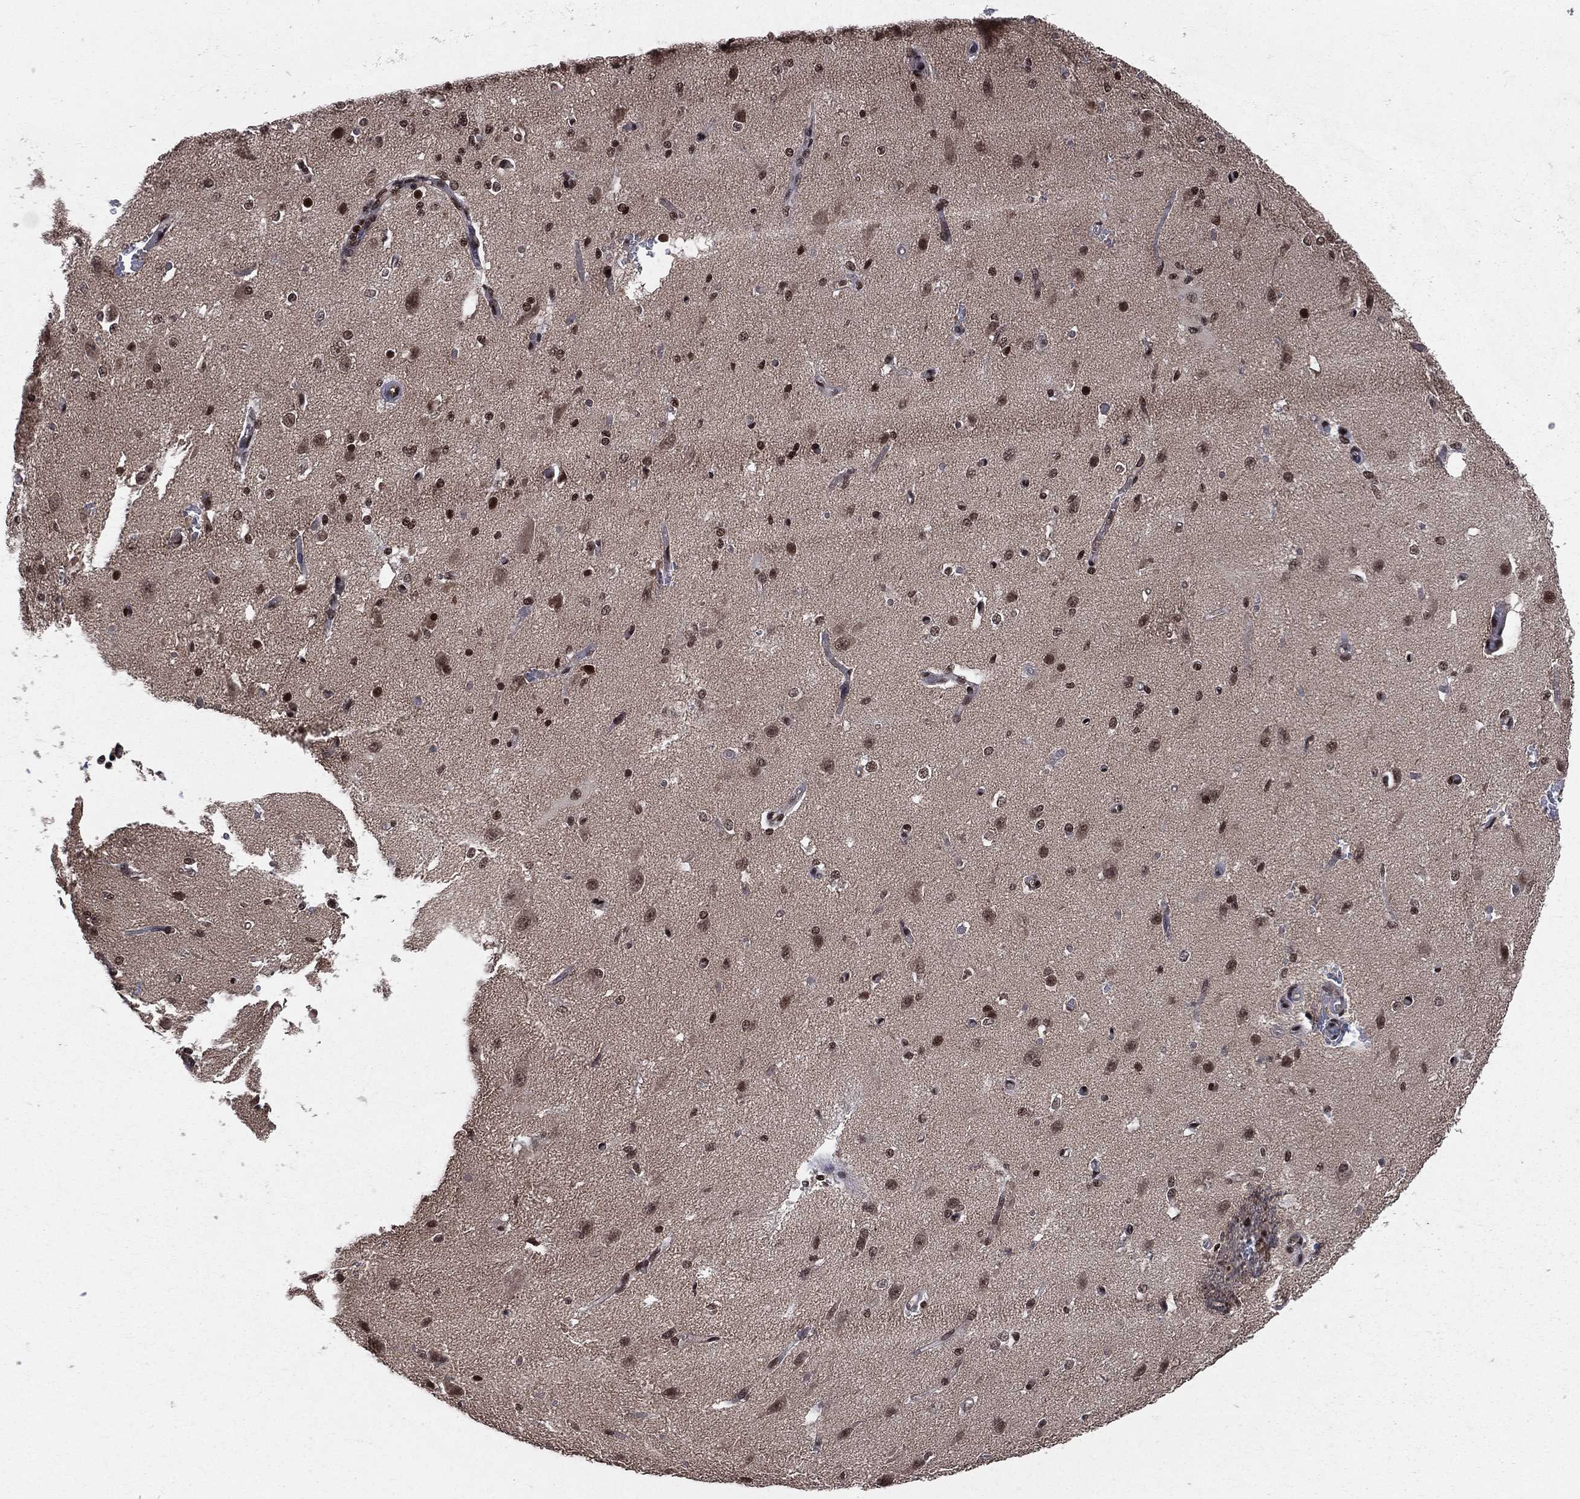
{"staining": {"intensity": "negative", "quantity": "none", "location": "none"}, "tissue": "cerebral cortex", "cell_type": "Endothelial cells", "image_type": "normal", "snomed": [{"axis": "morphology", "description": "Normal tissue, NOS"}, {"axis": "morphology", "description": "Inflammation, NOS"}, {"axis": "topography", "description": "Cerebral cortex"}], "caption": "Immunohistochemistry image of unremarkable cerebral cortex stained for a protein (brown), which shows no expression in endothelial cells. (DAB (3,3'-diaminobenzidine) immunohistochemistry (IHC), high magnification).", "gene": "SMC3", "patient": {"sex": "male", "age": 6}}